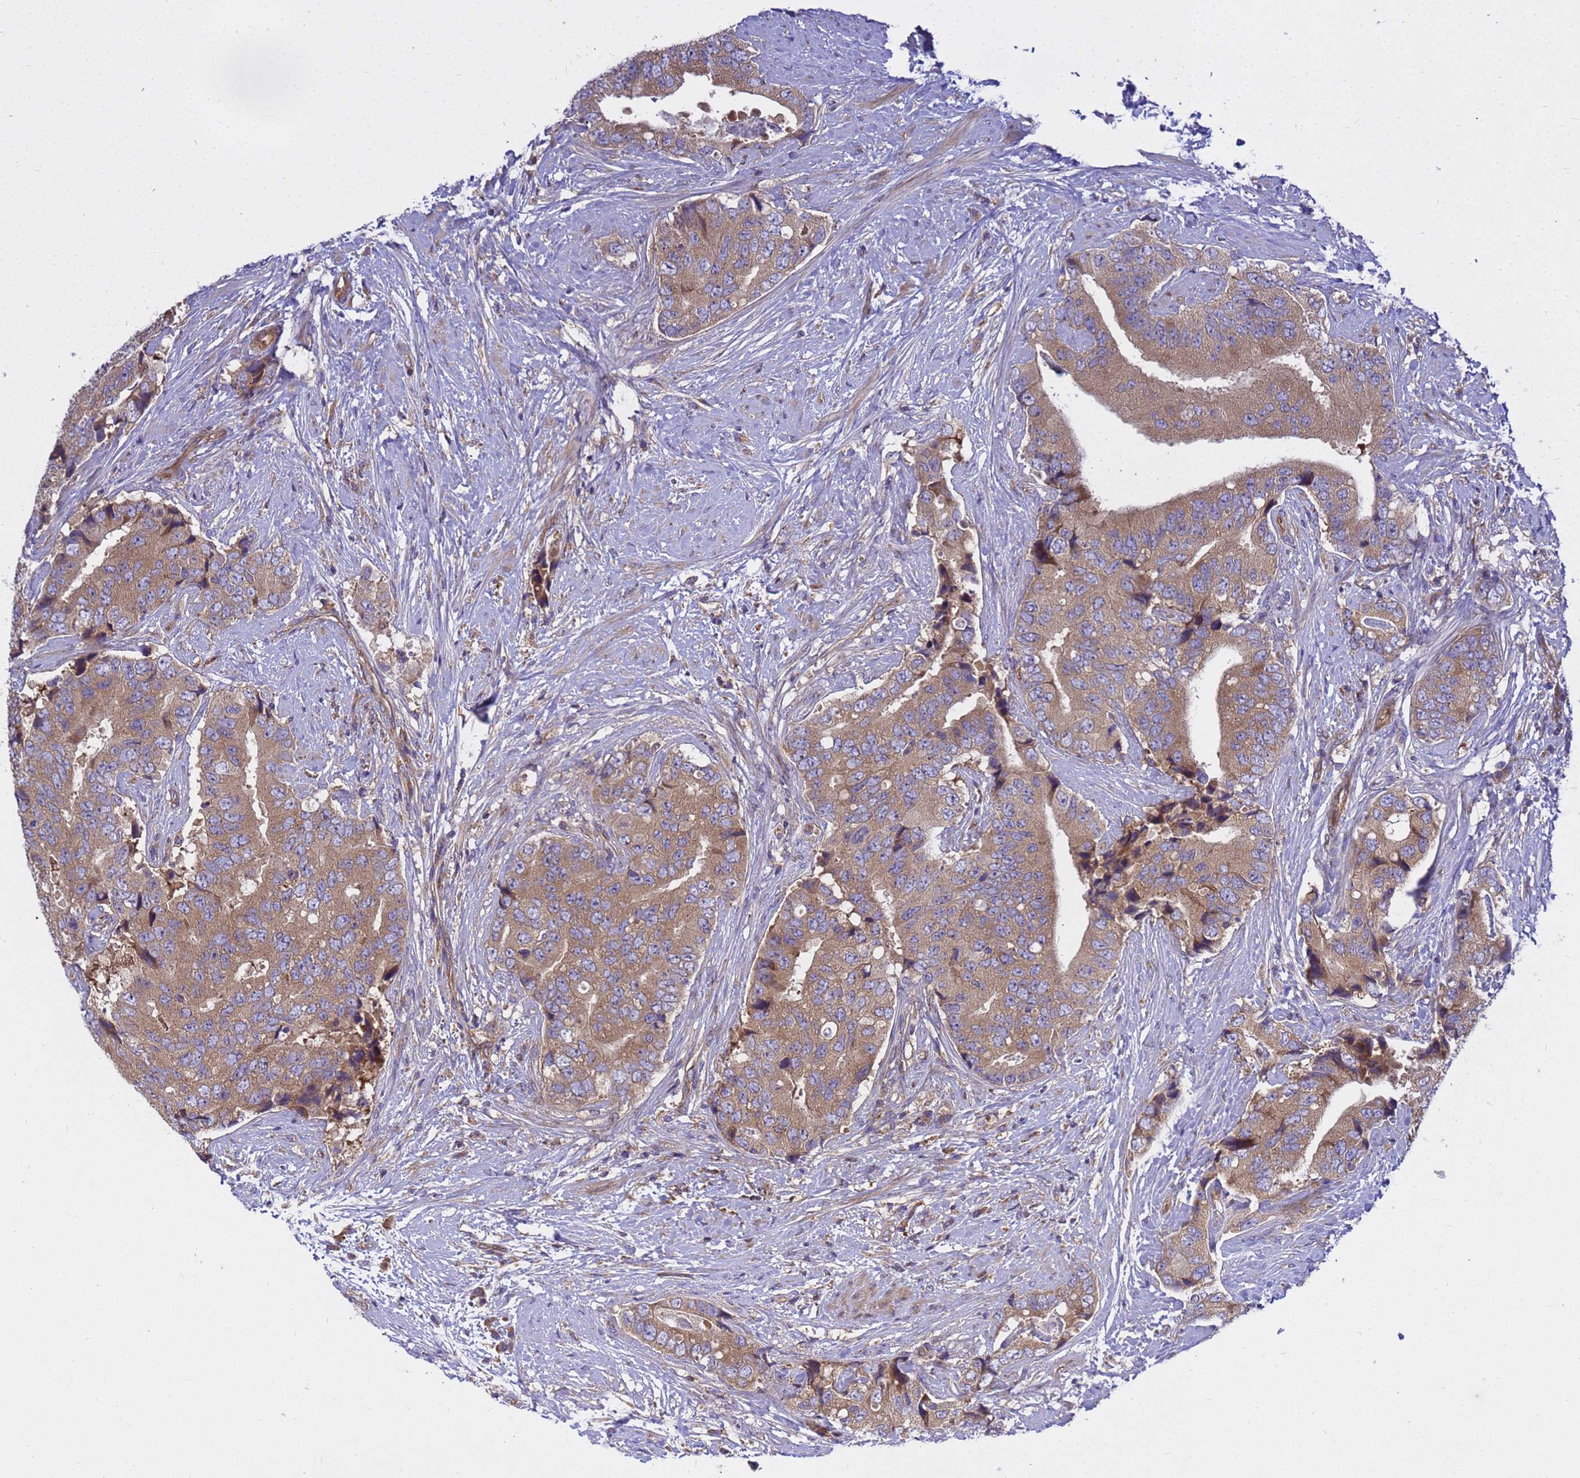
{"staining": {"intensity": "moderate", "quantity": ">75%", "location": "cytoplasmic/membranous"}, "tissue": "prostate cancer", "cell_type": "Tumor cells", "image_type": "cancer", "snomed": [{"axis": "morphology", "description": "Adenocarcinoma, High grade"}, {"axis": "topography", "description": "Prostate"}], "caption": "Moderate cytoplasmic/membranous expression for a protein is present in approximately >75% of tumor cells of prostate high-grade adenocarcinoma using immunohistochemistry (IHC).", "gene": "BECN1", "patient": {"sex": "male", "age": 70}}